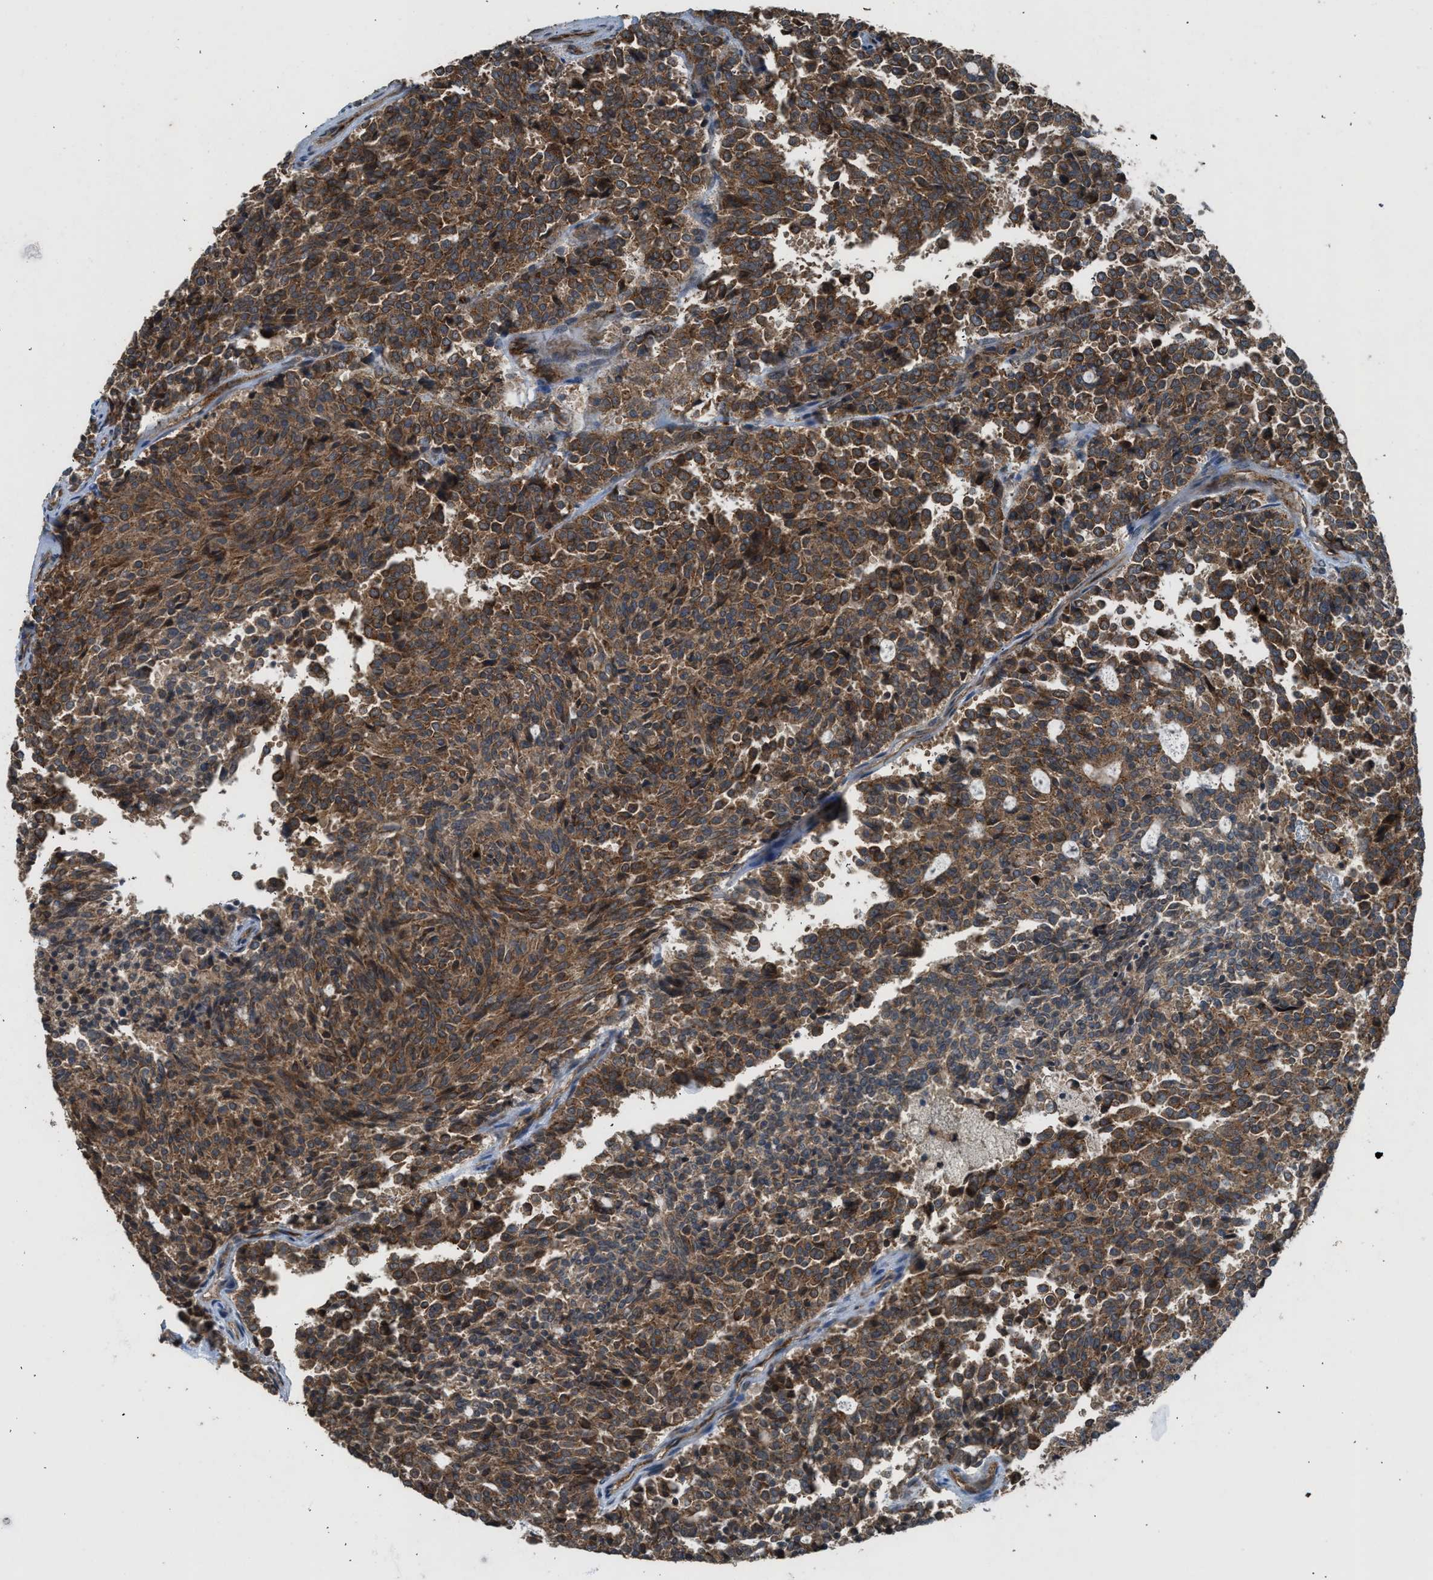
{"staining": {"intensity": "strong", "quantity": ">75%", "location": "cytoplasmic/membranous"}, "tissue": "carcinoid", "cell_type": "Tumor cells", "image_type": "cancer", "snomed": [{"axis": "morphology", "description": "Carcinoid, malignant, NOS"}, {"axis": "topography", "description": "Pancreas"}], "caption": "This micrograph demonstrates IHC staining of human carcinoid, with high strong cytoplasmic/membranous expression in about >75% of tumor cells.", "gene": "HIP1R", "patient": {"sex": "female", "age": 54}}